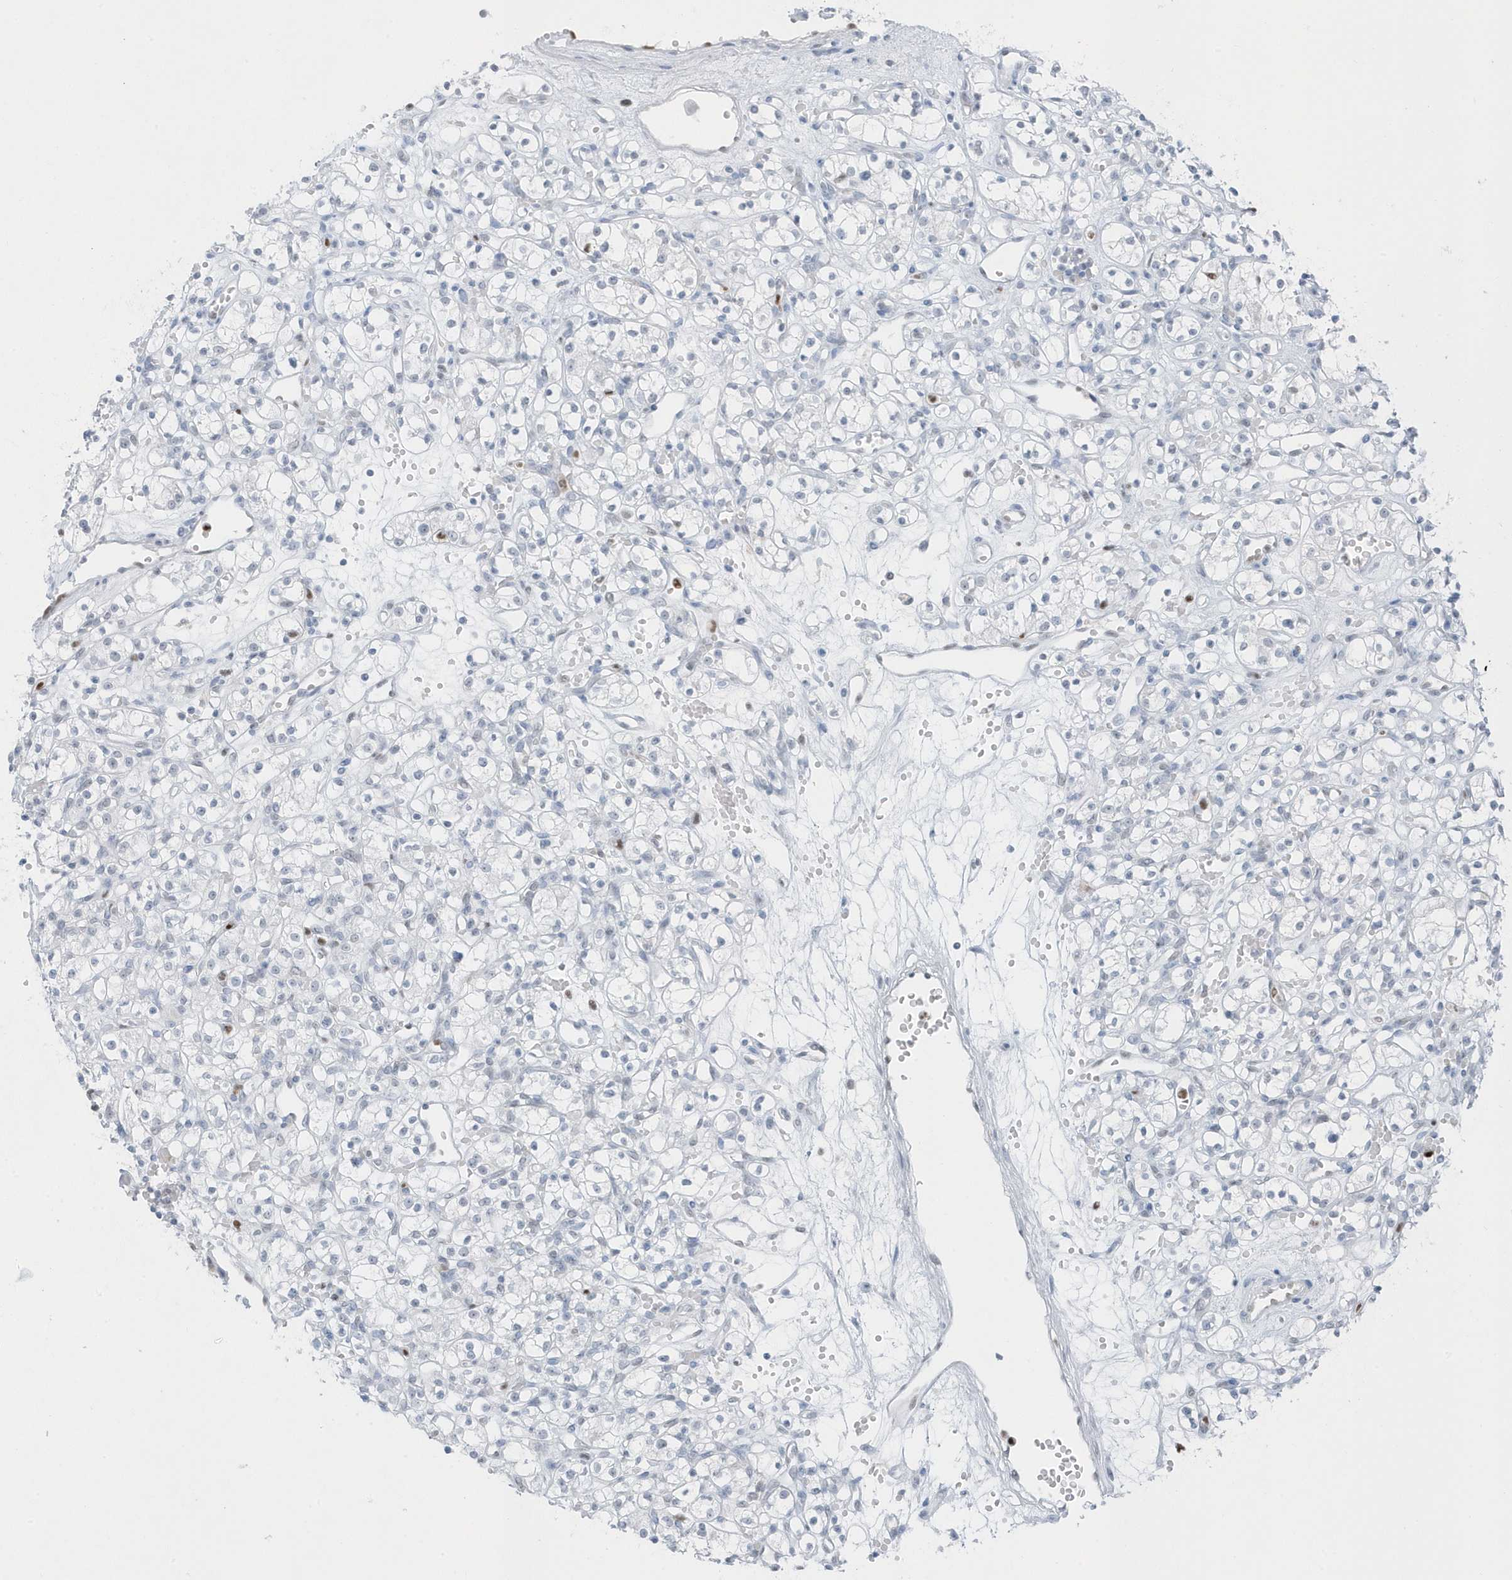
{"staining": {"intensity": "negative", "quantity": "none", "location": "none"}, "tissue": "renal cancer", "cell_type": "Tumor cells", "image_type": "cancer", "snomed": [{"axis": "morphology", "description": "Adenocarcinoma, NOS"}, {"axis": "topography", "description": "Kidney"}], "caption": "This is a image of immunohistochemistry staining of renal adenocarcinoma, which shows no positivity in tumor cells.", "gene": "SMIM34", "patient": {"sex": "female", "age": 59}}